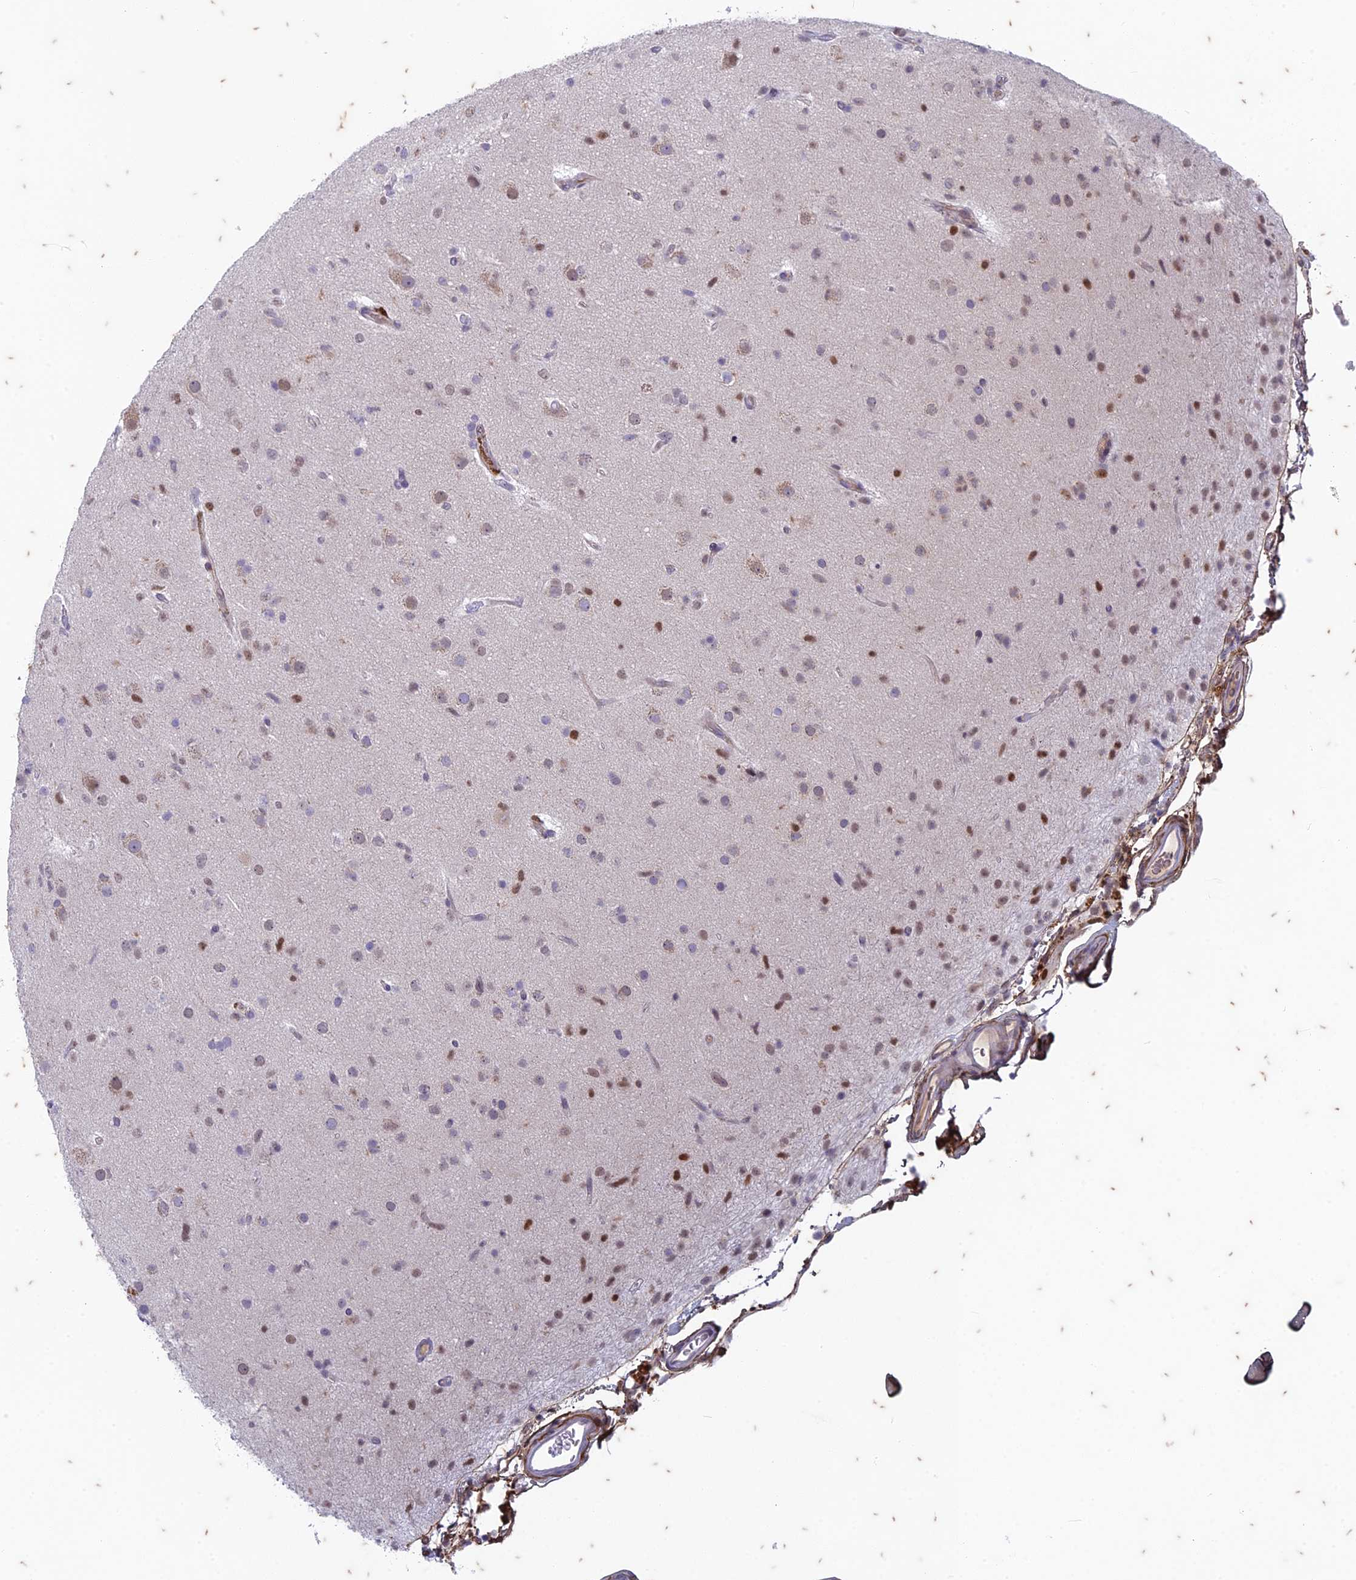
{"staining": {"intensity": "weak", "quantity": "<25%", "location": "nuclear"}, "tissue": "glioma", "cell_type": "Tumor cells", "image_type": "cancer", "snomed": [{"axis": "morphology", "description": "Glioma, malignant, Low grade"}, {"axis": "topography", "description": "Brain"}], "caption": "High power microscopy image of an immunohistochemistry micrograph of malignant low-grade glioma, revealing no significant positivity in tumor cells.", "gene": "PABPN1L", "patient": {"sex": "male", "age": 65}}